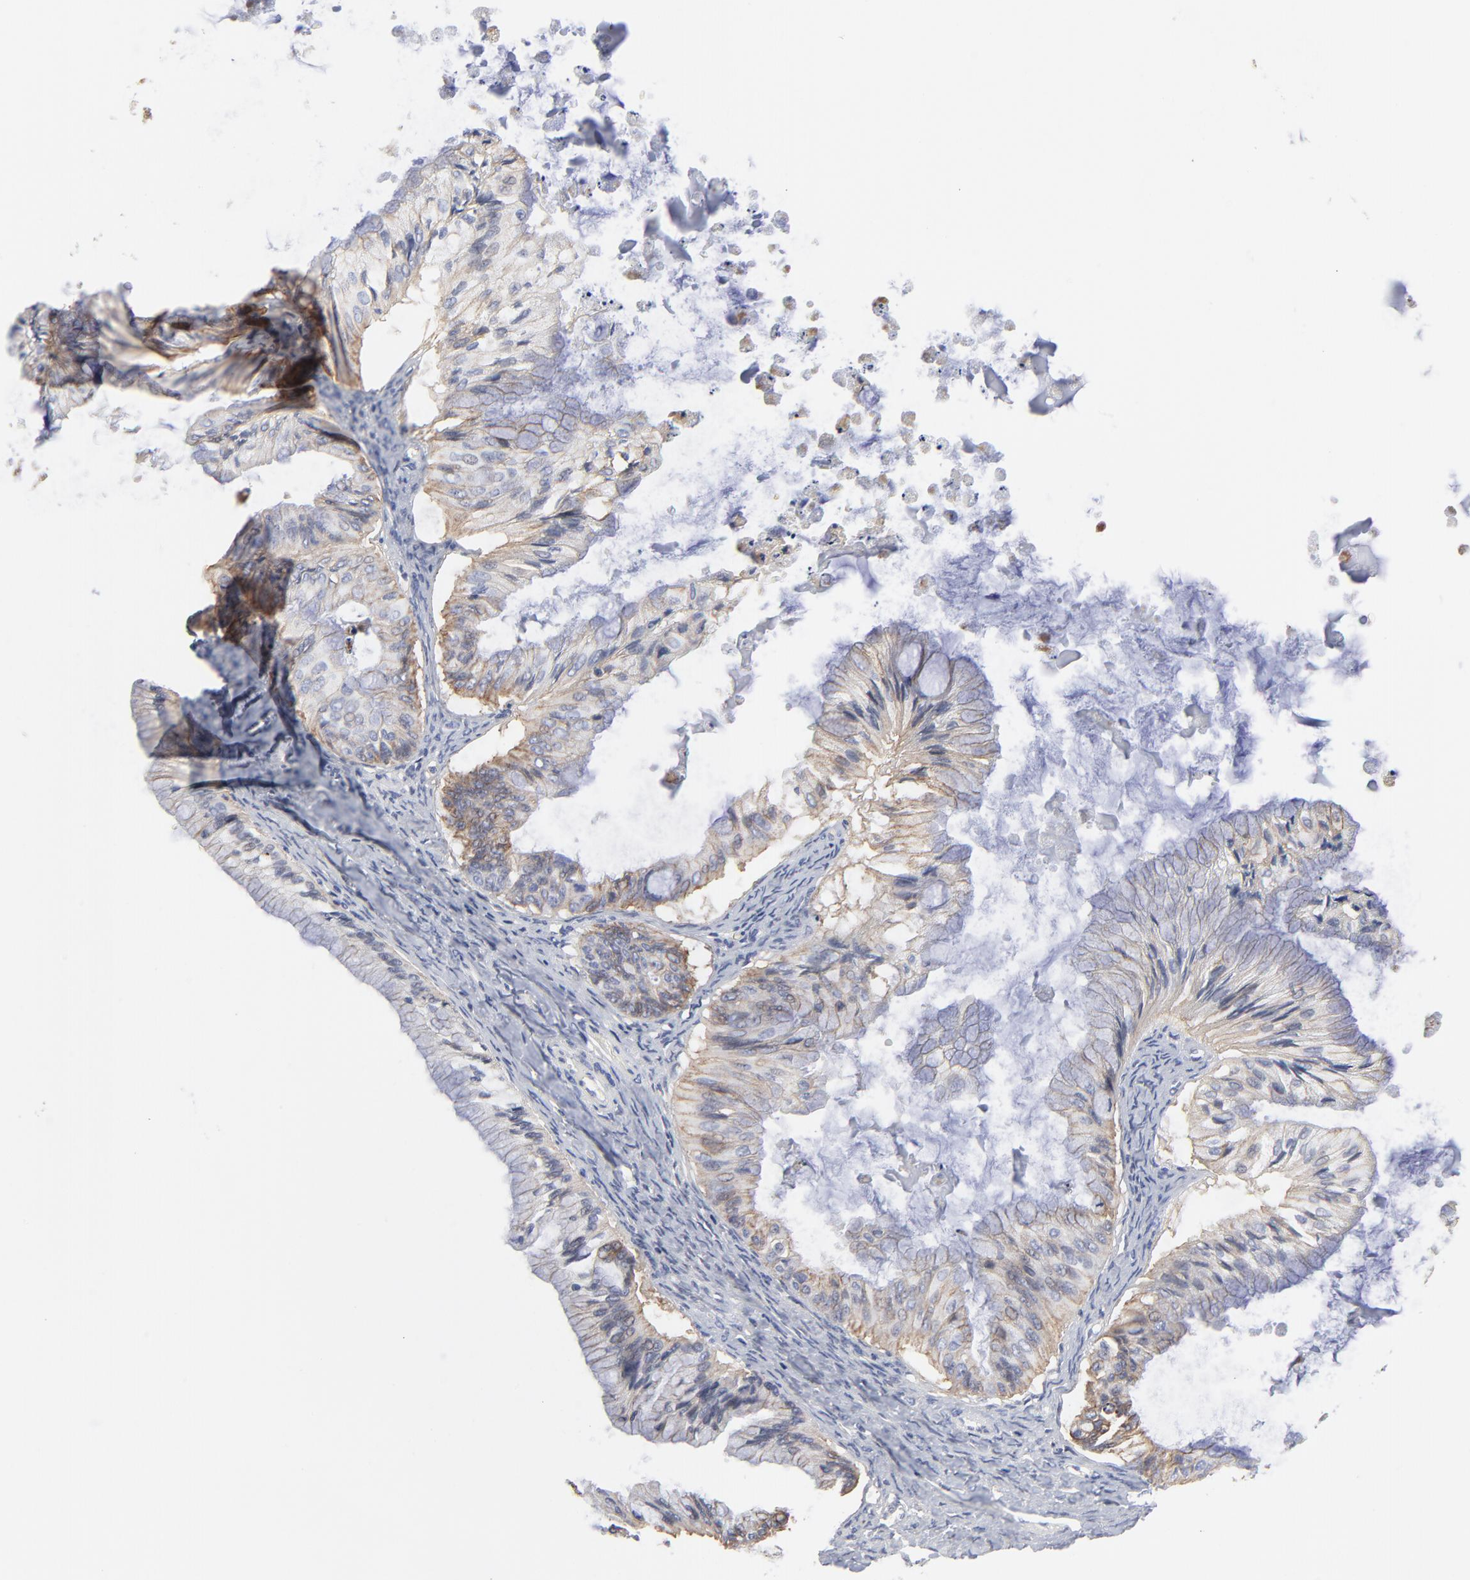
{"staining": {"intensity": "moderate", "quantity": "25%-75%", "location": "cytoplasmic/membranous"}, "tissue": "ovarian cancer", "cell_type": "Tumor cells", "image_type": "cancer", "snomed": [{"axis": "morphology", "description": "Cystadenocarcinoma, mucinous, NOS"}, {"axis": "topography", "description": "Ovary"}], "caption": "Immunohistochemical staining of ovarian cancer displays medium levels of moderate cytoplasmic/membranous protein positivity in approximately 25%-75% of tumor cells.", "gene": "SLC16A1", "patient": {"sex": "female", "age": 57}}